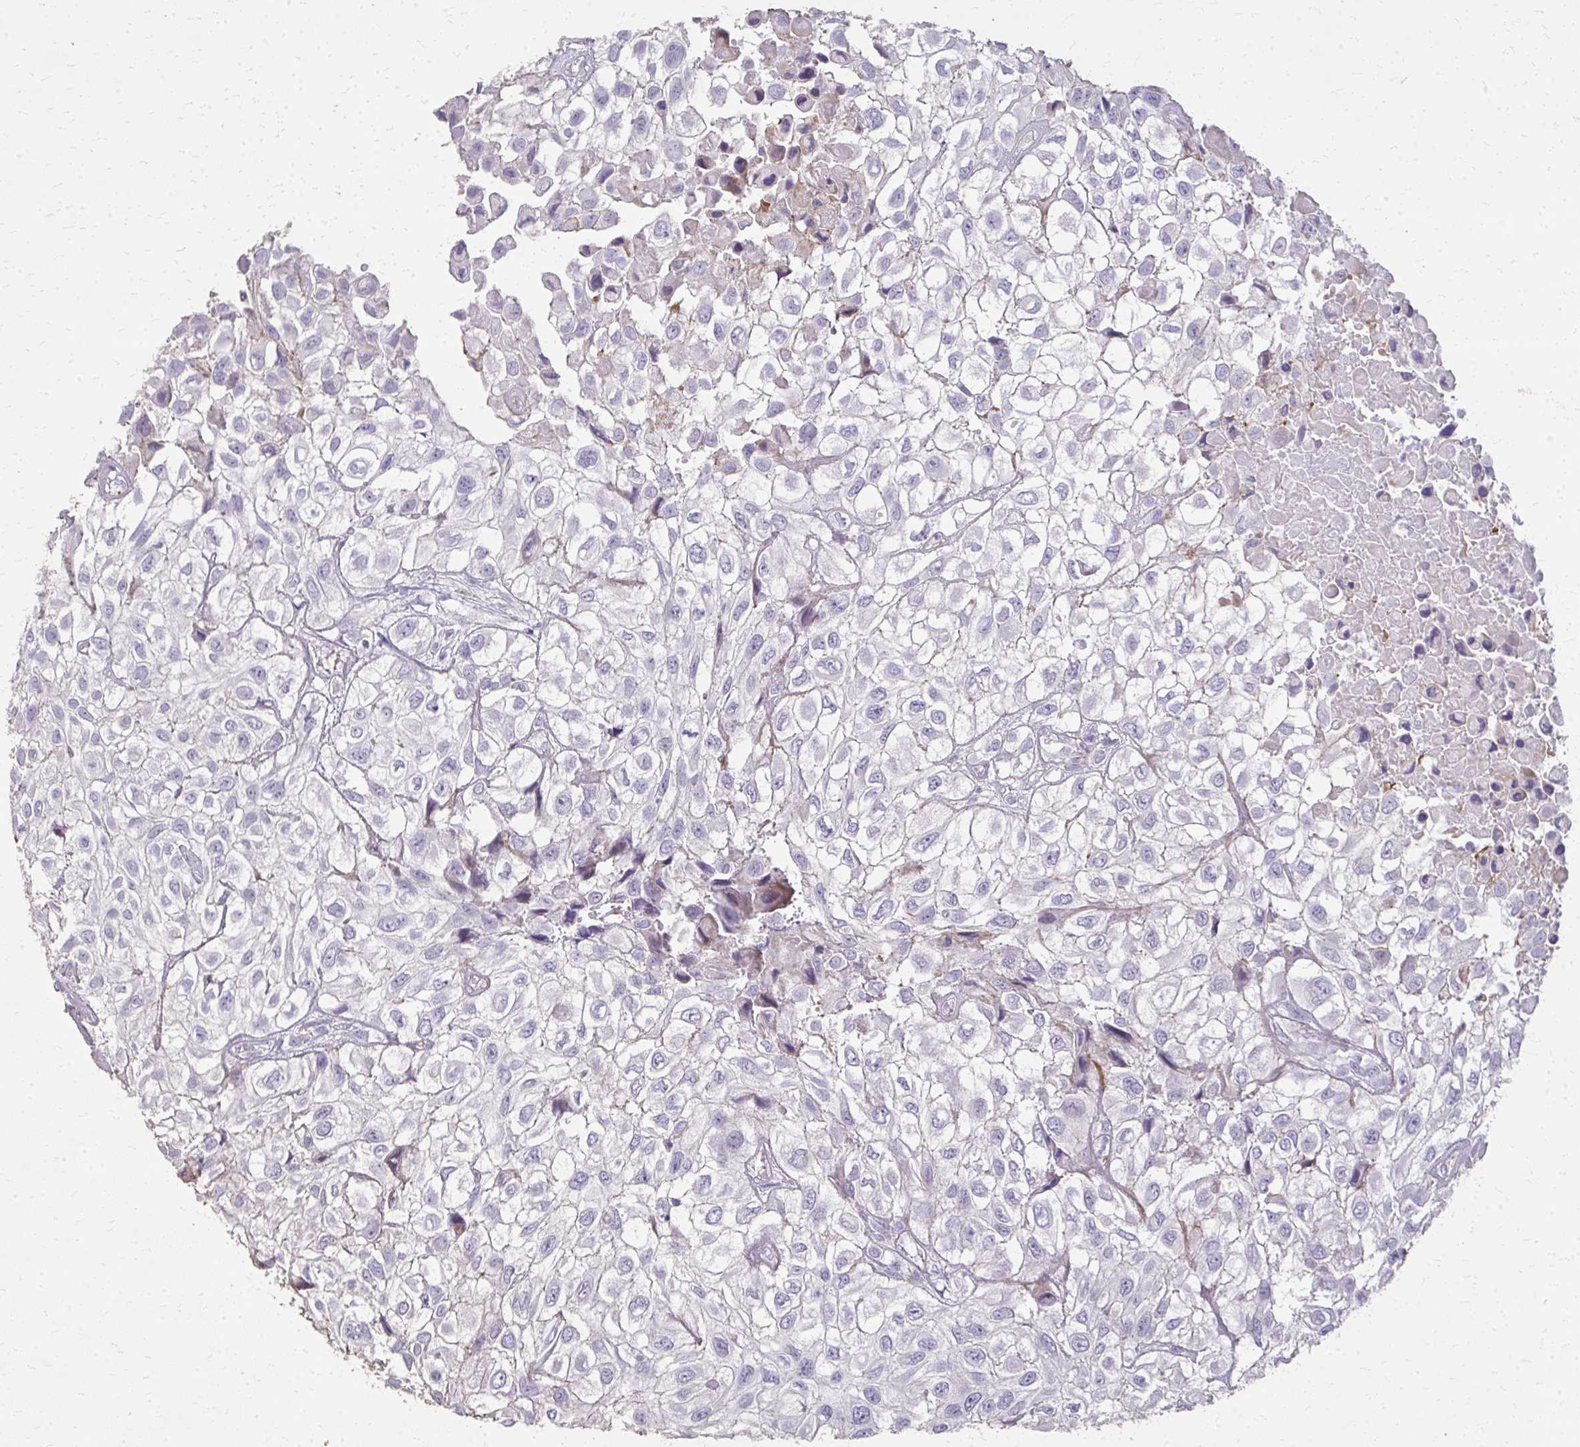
{"staining": {"intensity": "negative", "quantity": "none", "location": "none"}, "tissue": "urothelial cancer", "cell_type": "Tumor cells", "image_type": "cancer", "snomed": [{"axis": "morphology", "description": "Urothelial carcinoma, High grade"}, {"axis": "topography", "description": "Urinary bladder"}], "caption": "Immunohistochemistry (IHC) micrograph of human urothelial carcinoma (high-grade) stained for a protein (brown), which exhibits no expression in tumor cells. The staining is performed using DAB (3,3'-diaminobenzidine) brown chromogen with nuclei counter-stained in using hematoxylin.", "gene": "TENM4", "patient": {"sex": "male", "age": 56}}